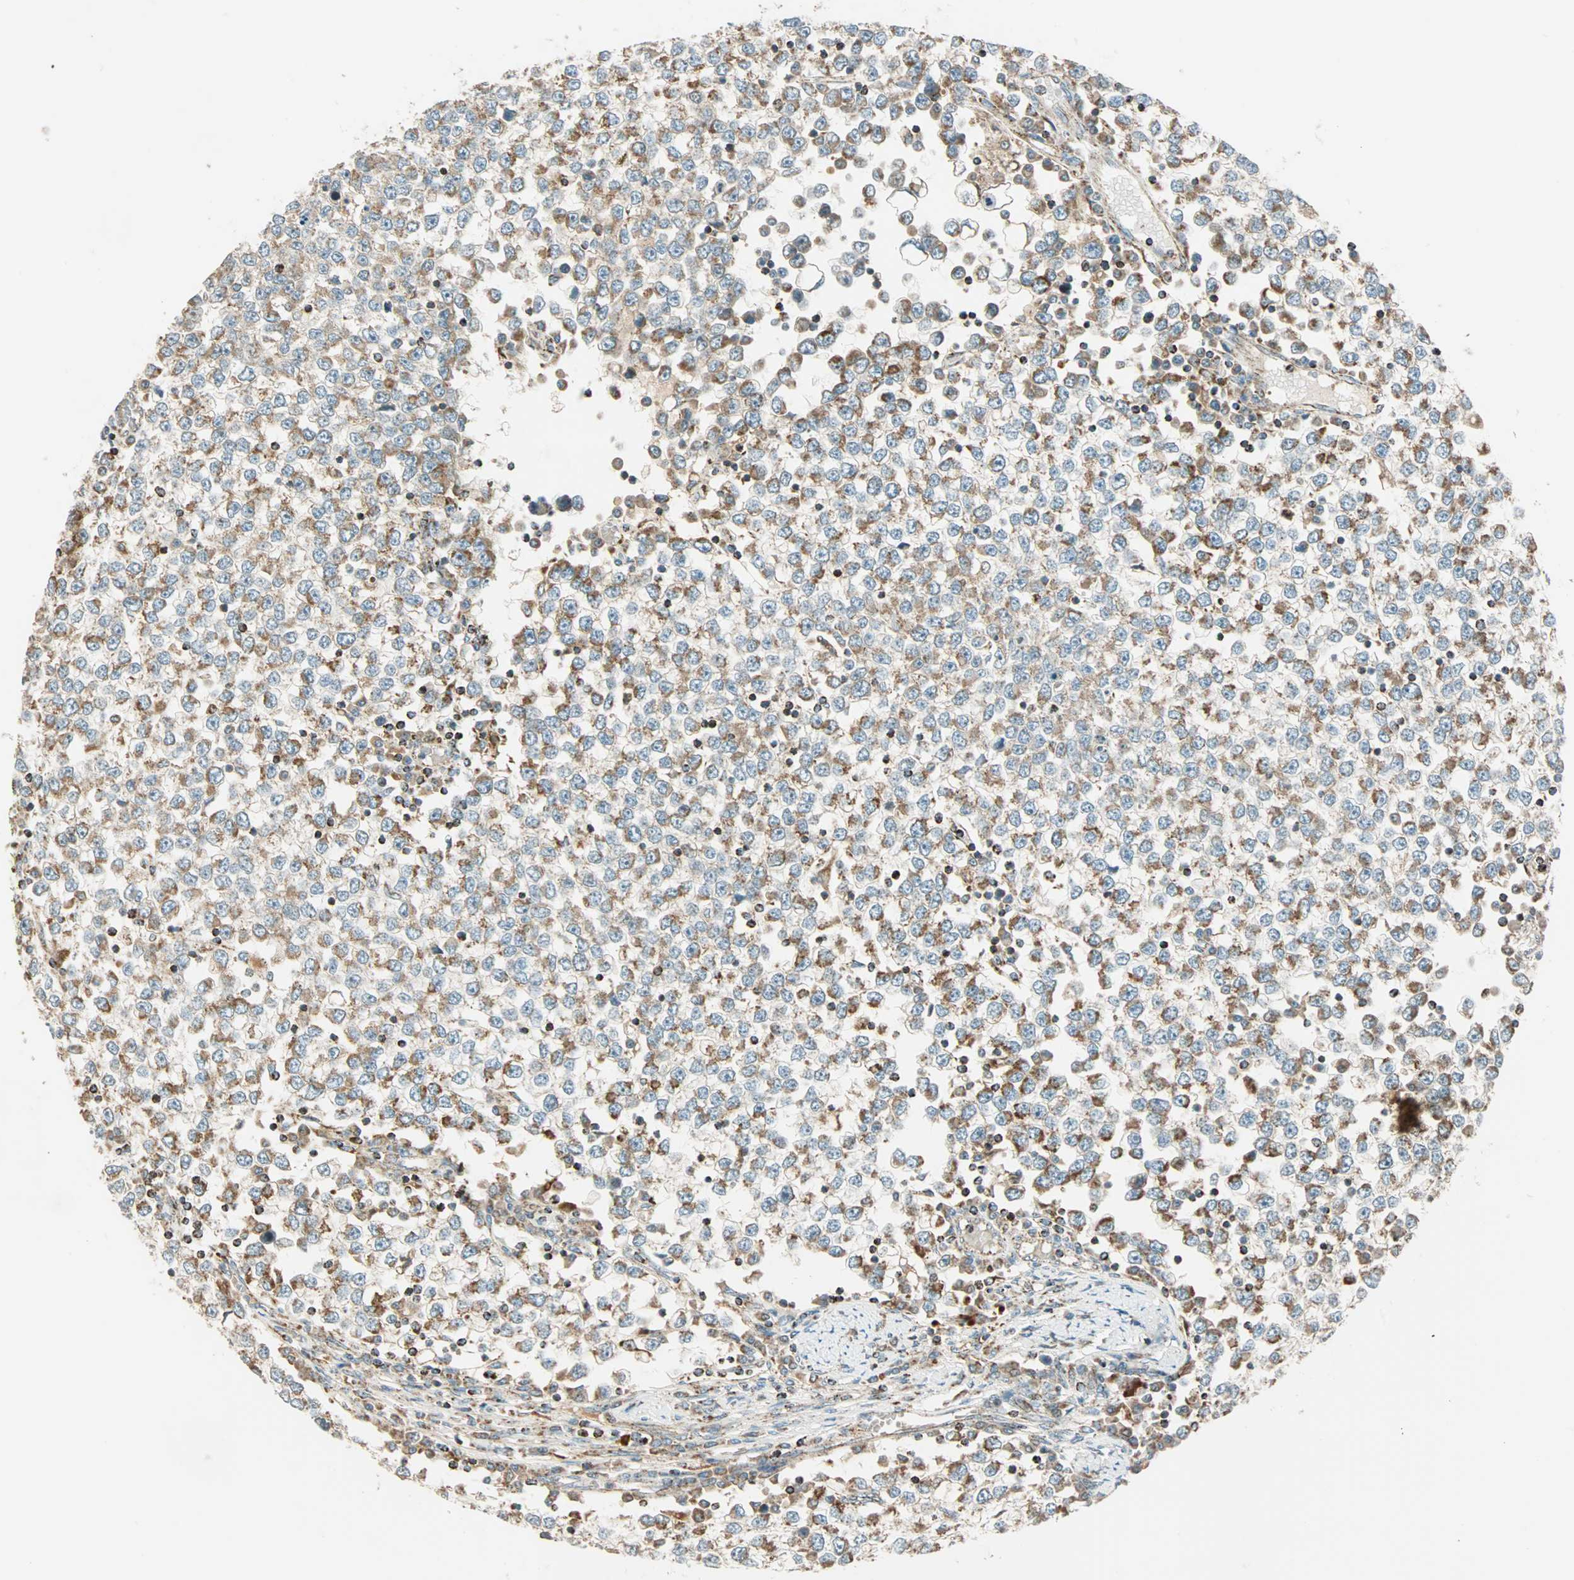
{"staining": {"intensity": "weak", "quantity": ">75%", "location": "cytoplasmic/membranous"}, "tissue": "testis cancer", "cell_type": "Tumor cells", "image_type": "cancer", "snomed": [{"axis": "morphology", "description": "Seminoma, NOS"}, {"axis": "topography", "description": "Testis"}], "caption": "There is low levels of weak cytoplasmic/membranous expression in tumor cells of testis seminoma, as demonstrated by immunohistochemical staining (brown color).", "gene": "SPRY4", "patient": {"sex": "male", "age": 65}}